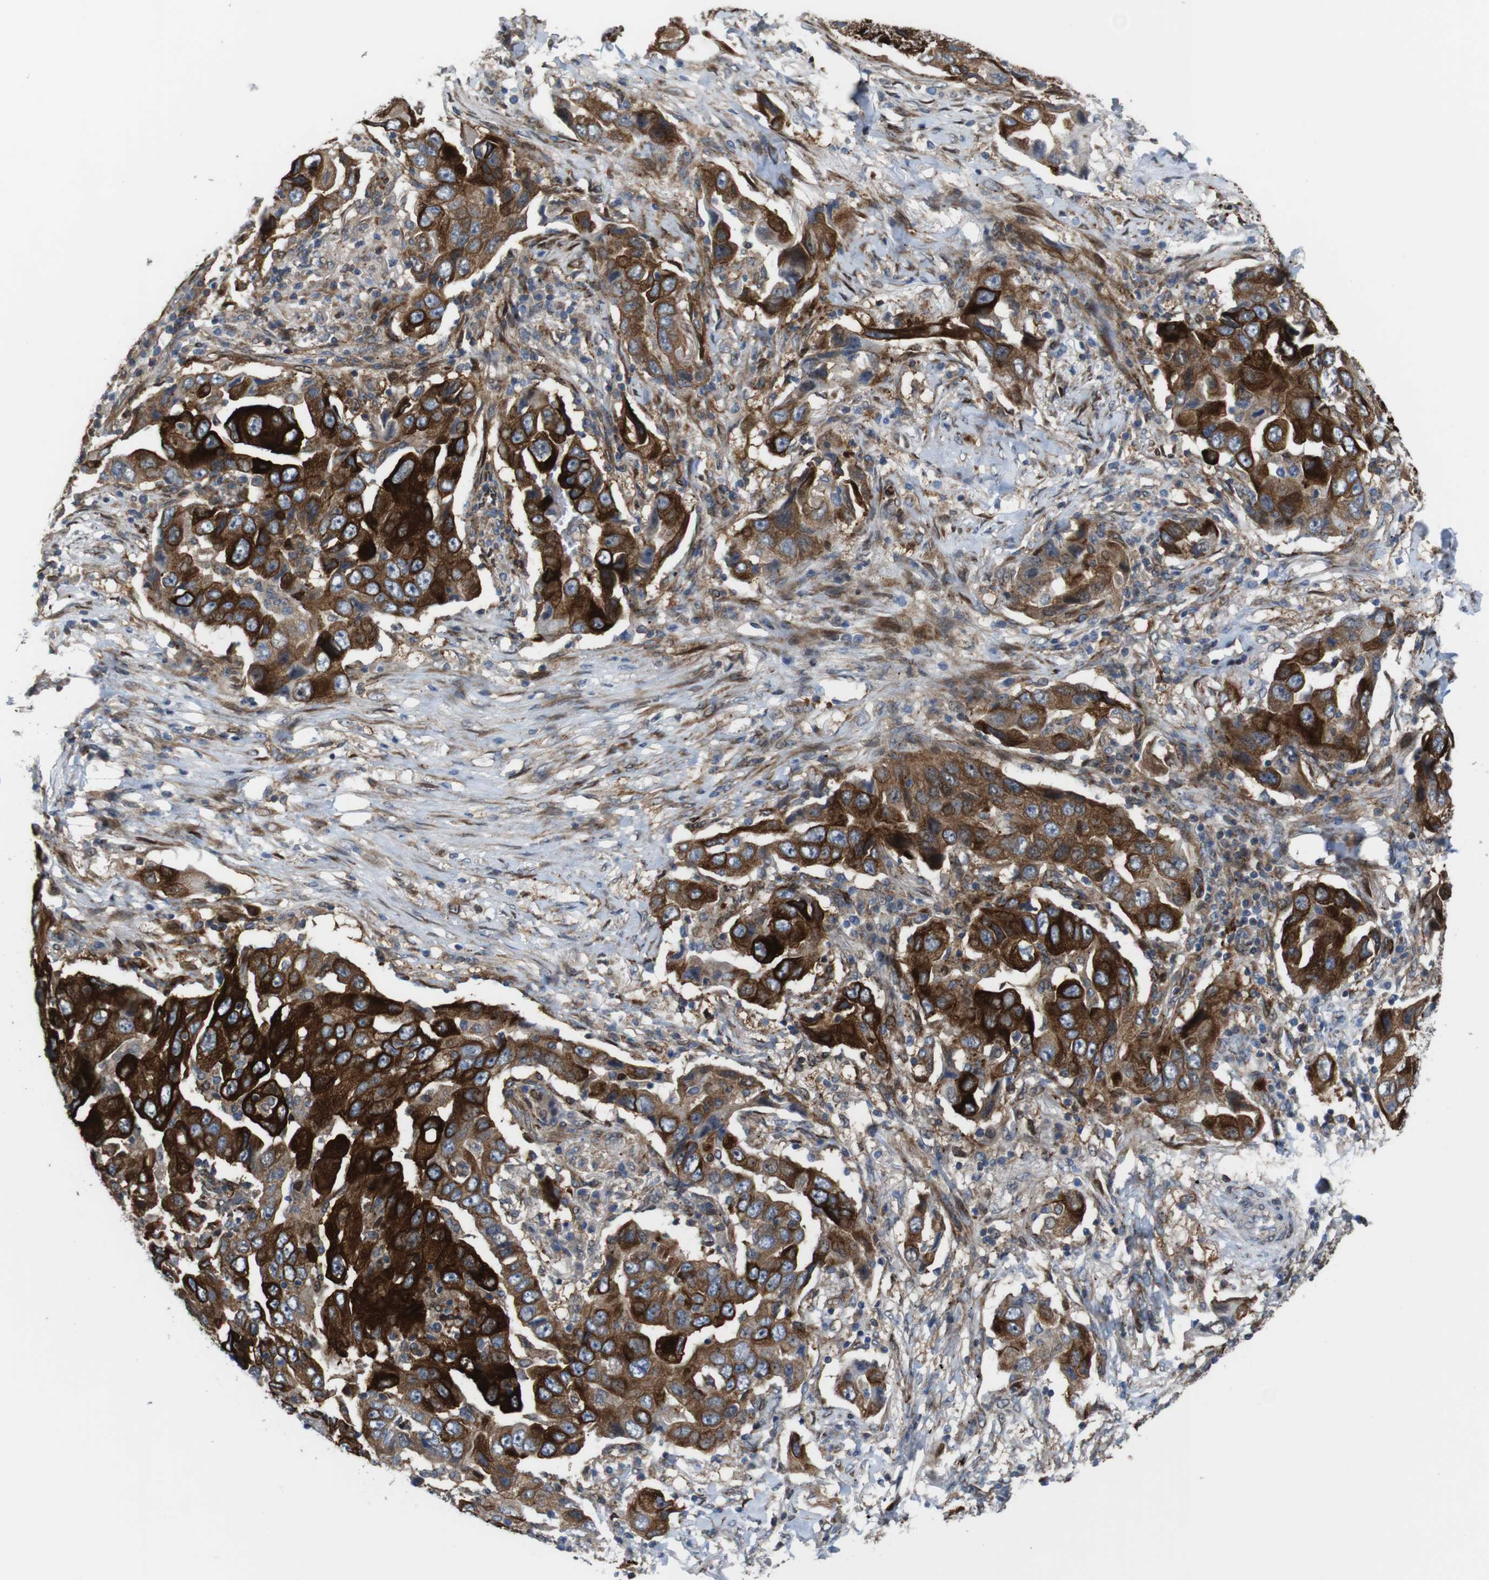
{"staining": {"intensity": "strong", "quantity": ">75%", "location": "cytoplasmic/membranous"}, "tissue": "lung cancer", "cell_type": "Tumor cells", "image_type": "cancer", "snomed": [{"axis": "morphology", "description": "Adenocarcinoma, NOS"}, {"axis": "topography", "description": "Lung"}], "caption": "Immunohistochemistry of human adenocarcinoma (lung) shows high levels of strong cytoplasmic/membranous staining in approximately >75% of tumor cells.", "gene": "PCOLCE2", "patient": {"sex": "female", "age": 65}}